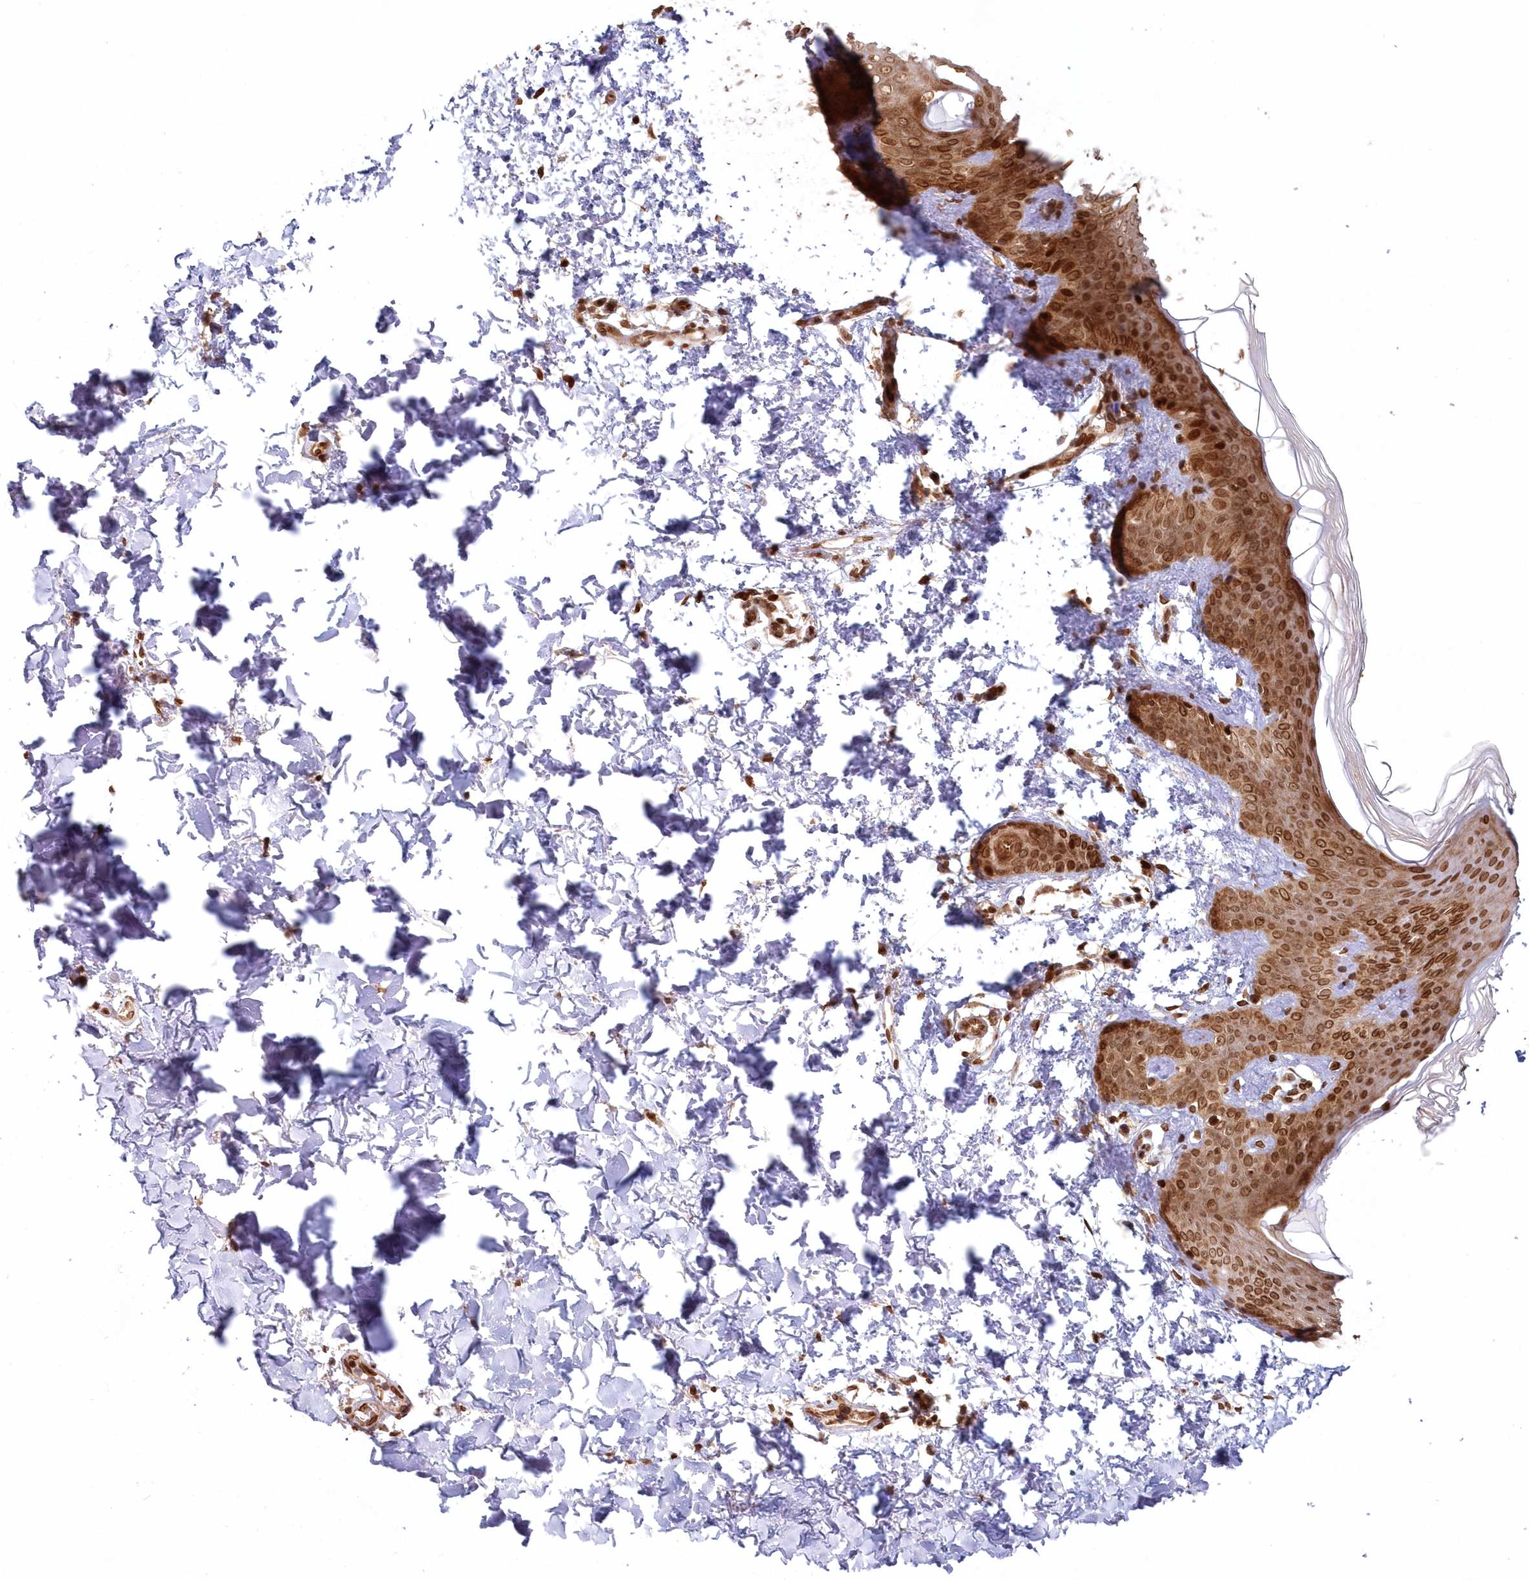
{"staining": {"intensity": "moderate", "quantity": ">75%", "location": "cytoplasmic/membranous,nuclear"}, "tissue": "skin", "cell_type": "Fibroblasts", "image_type": "normal", "snomed": [{"axis": "morphology", "description": "Normal tissue, NOS"}, {"axis": "morphology", "description": "Neoplasm, benign, NOS"}, {"axis": "topography", "description": "Skin"}, {"axis": "topography", "description": "Soft tissue"}], "caption": "A high-resolution micrograph shows immunohistochemistry staining of benign skin, which displays moderate cytoplasmic/membranous,nuclear positivity in about >75% of fibroblasts.", "gene": "TOGARAM2", "patient": {"sex": "male", "age": 26}}